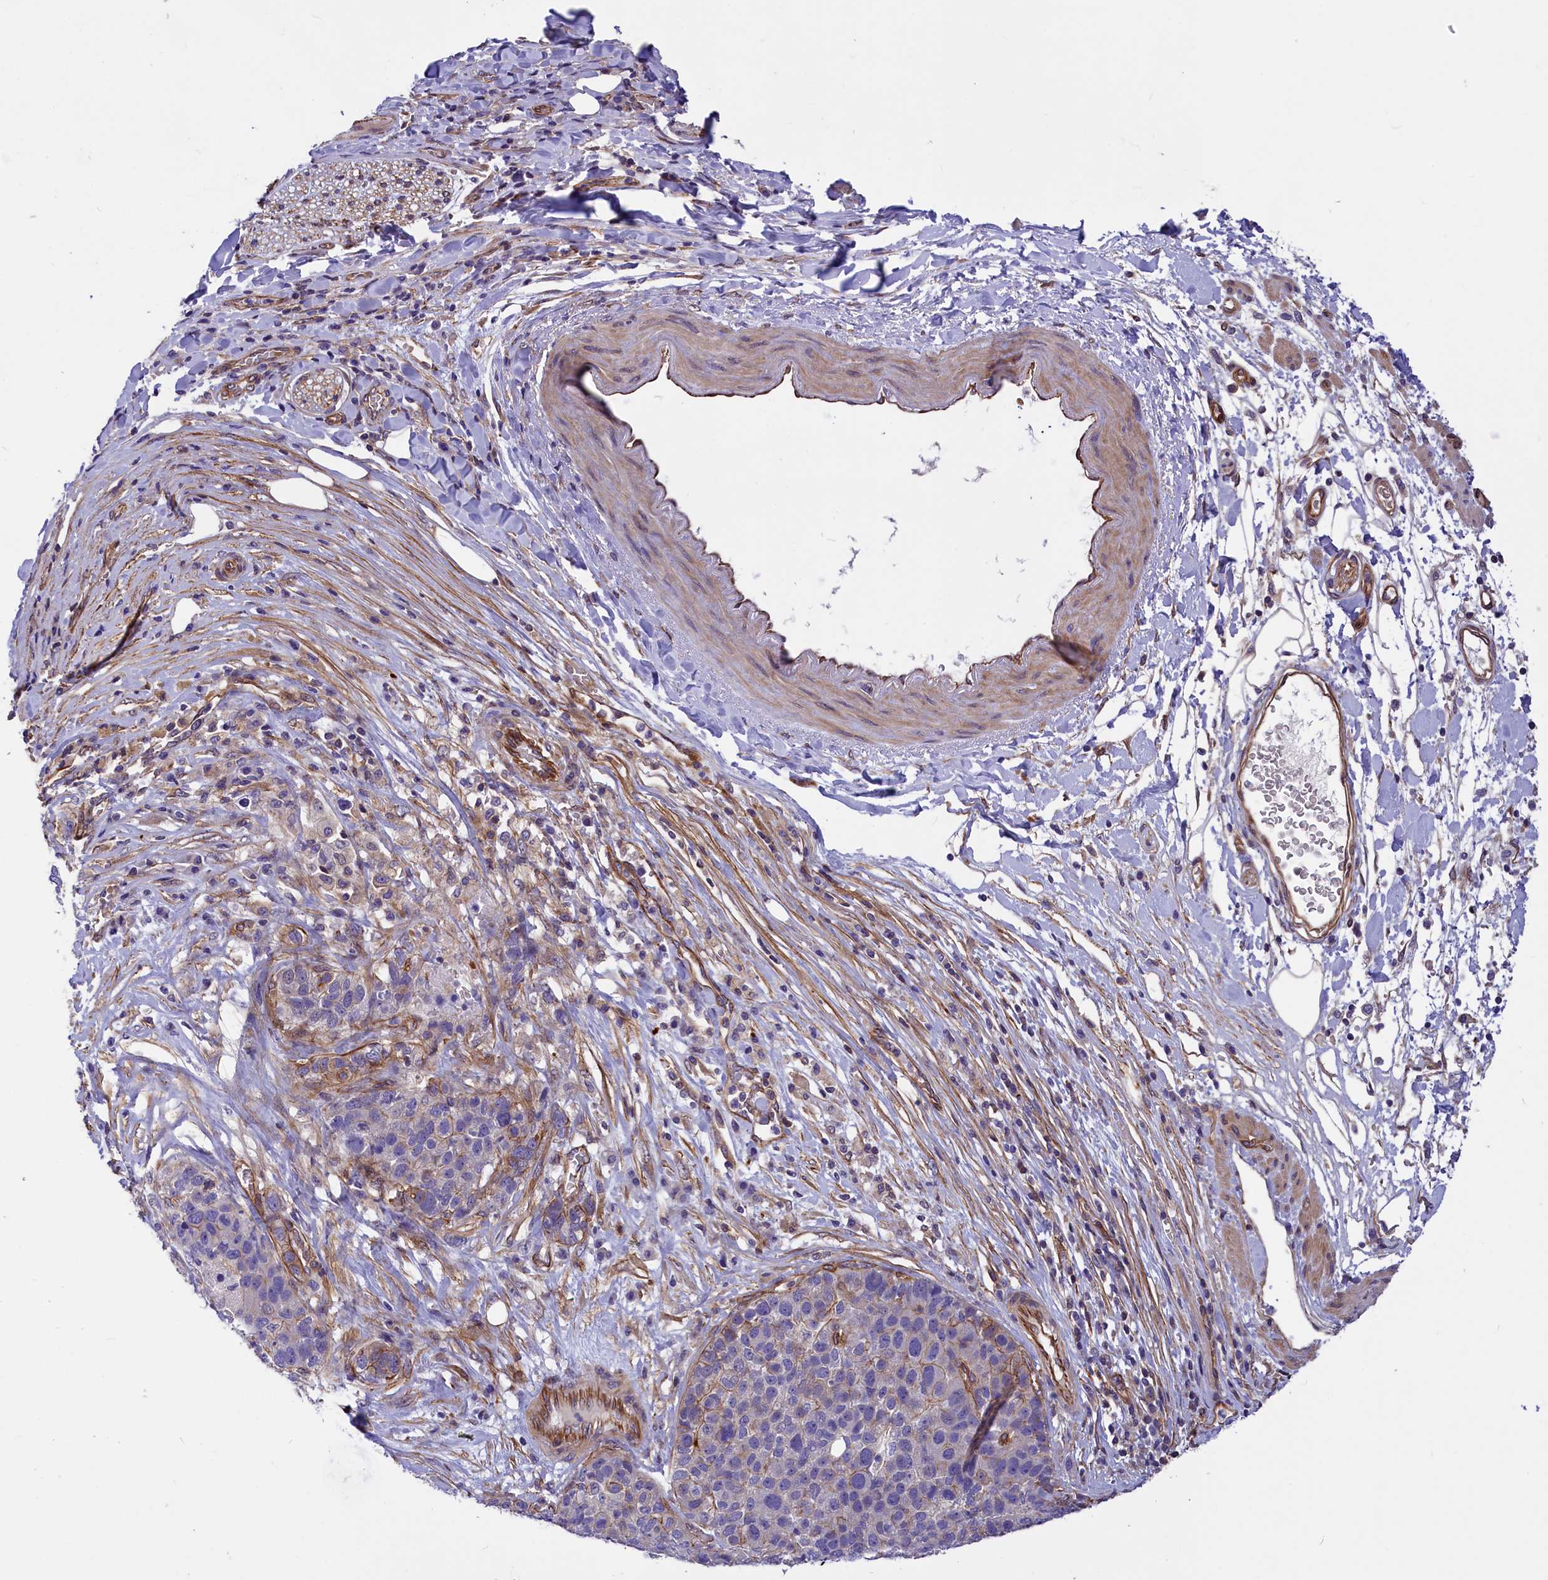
{"staining": {"intensity": "negative", "quantity": "none", "location": "none"}, "tissue": "pancreatic cancer", "cell_type": "Tumor cells", "image_type": "cancer", "snomed": [{"axis": "morphology", "description": "Adenocarcinoma, NOS"}, {"axis": "topography", "description": "Pancreas"}], "caption": "Tumor cells are negative for brown protein staining in adenocarcinoma (pancreatic).", "gene": "MED20", "patient": {"sex": "female", "age": 61}}